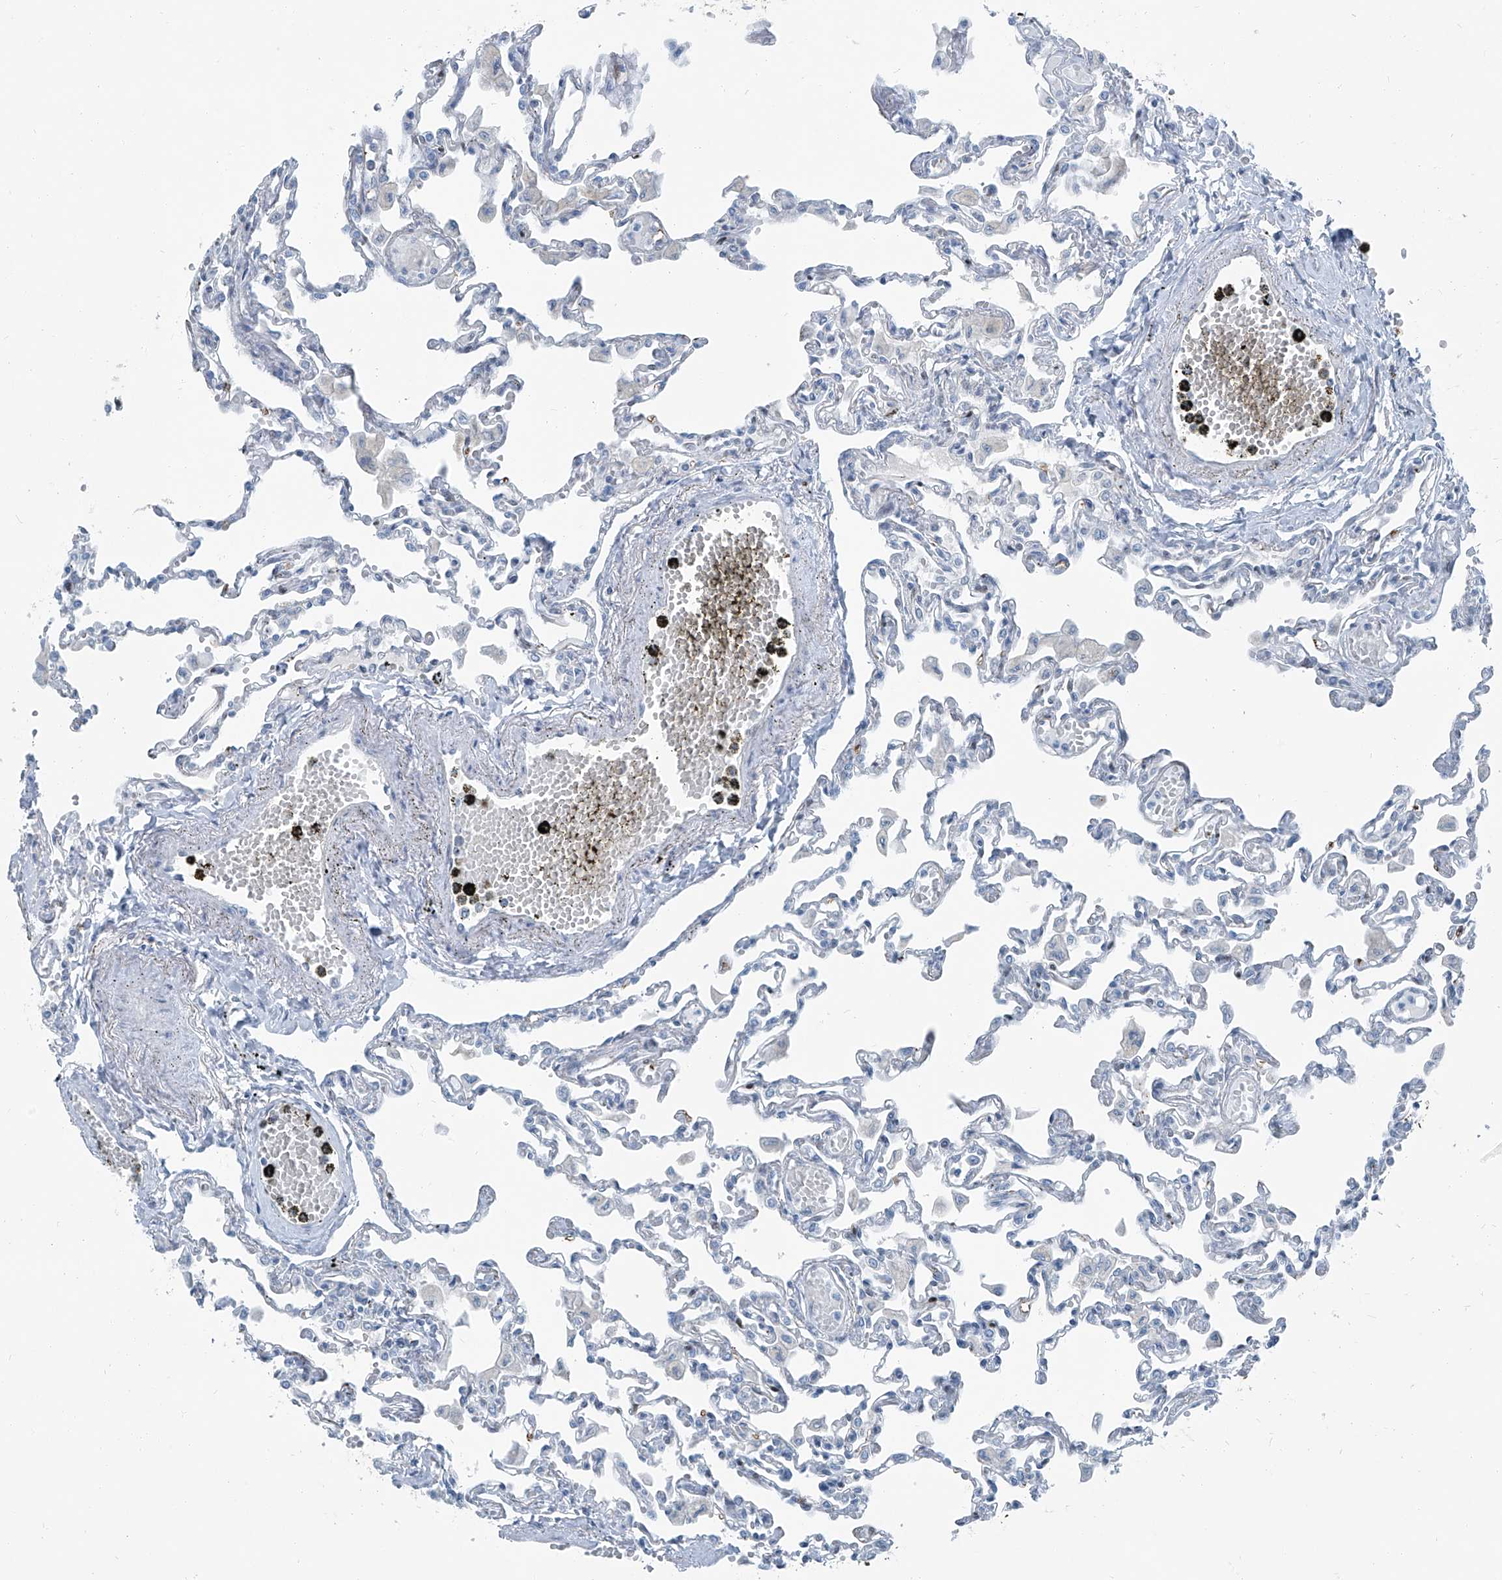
{"staining": {"intensity": "negative", "quantity": "none", "location": "none"}, "tissue": "lung", "cell_type": "Alveolar cells", "image_type": "normal", "snomed": [{"axis": "morphology", "description": "Normal tissue, NOS"}, {"axis": "topography", "description": "Bronchus"}, {"axis": "topography", "description": "Lung"}], "caption": "Immunohistochemistry (IHC) of benign human lung reveals no staining in alveolar cells. The staining was performed using DAB (3,3'-diaminobenzidine) to visualize the protein expression in brown, while the nuclei were stained in blue with hematoxylin (Magnification: 20x).", "gene": "RGN", "patient": {"sex": "female", "age": 49}}